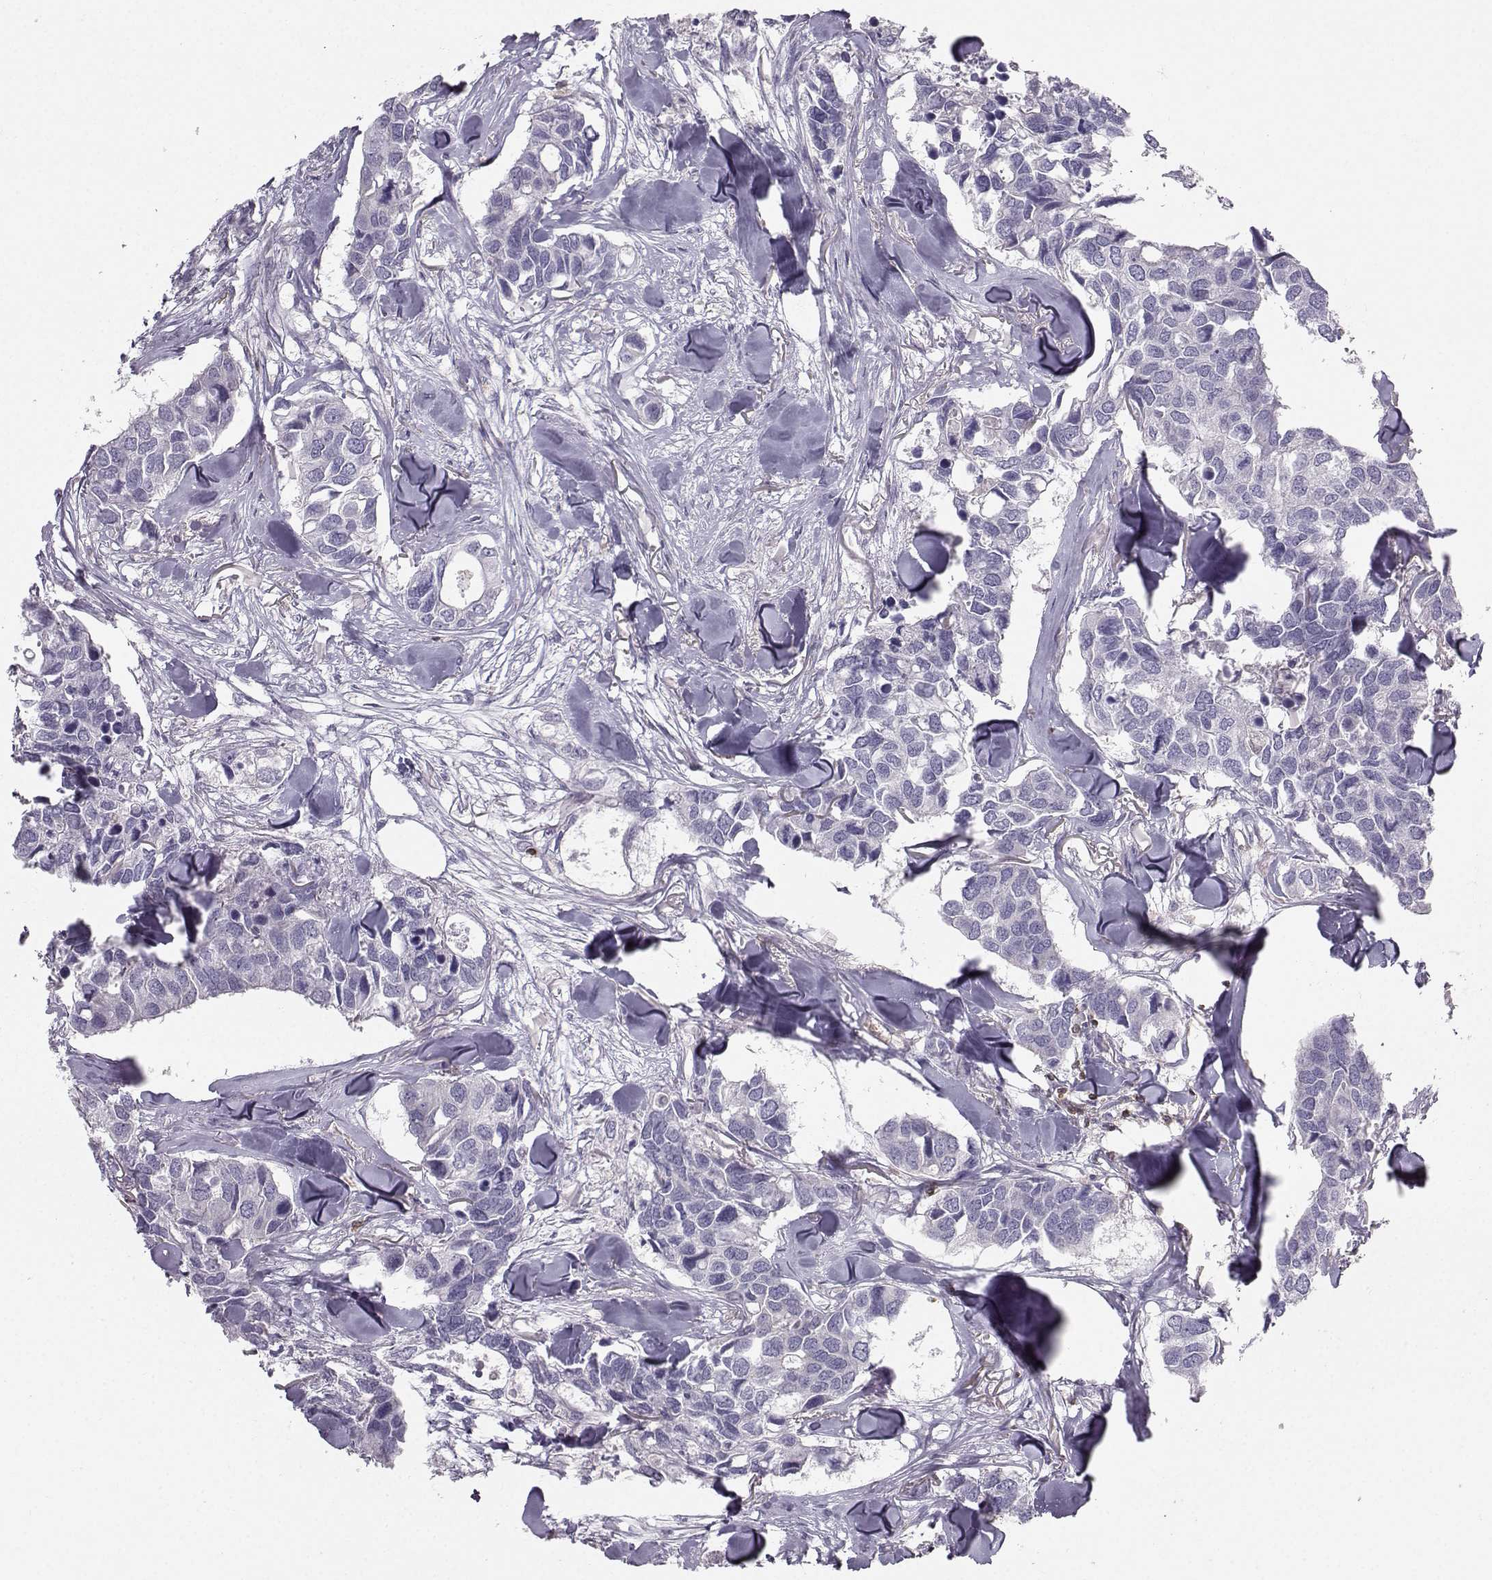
{"staining": {"intensity": "negative", "quantity": "none", "location": "none"}, "tissue": "breast cancer", "cell_type": "Tumor cells", "image_type": "cancer", "snomed": [{"axis": "morphology", "description": "Duct carcinoma"}, {"axis": "topography", "description": "Breast"}], "caption": "DAB immunohistochemical staining of invasive ductal carcinoma (breast) shows no significant expression in tumor cells. The staining is performed using DAB (3,3'-diaminobenzidine) brown chromogen with nuclei counter-stained in using hematoxylin.", "gene": "ZBTB32", "patient": {"sex": "female", "age": 83}}